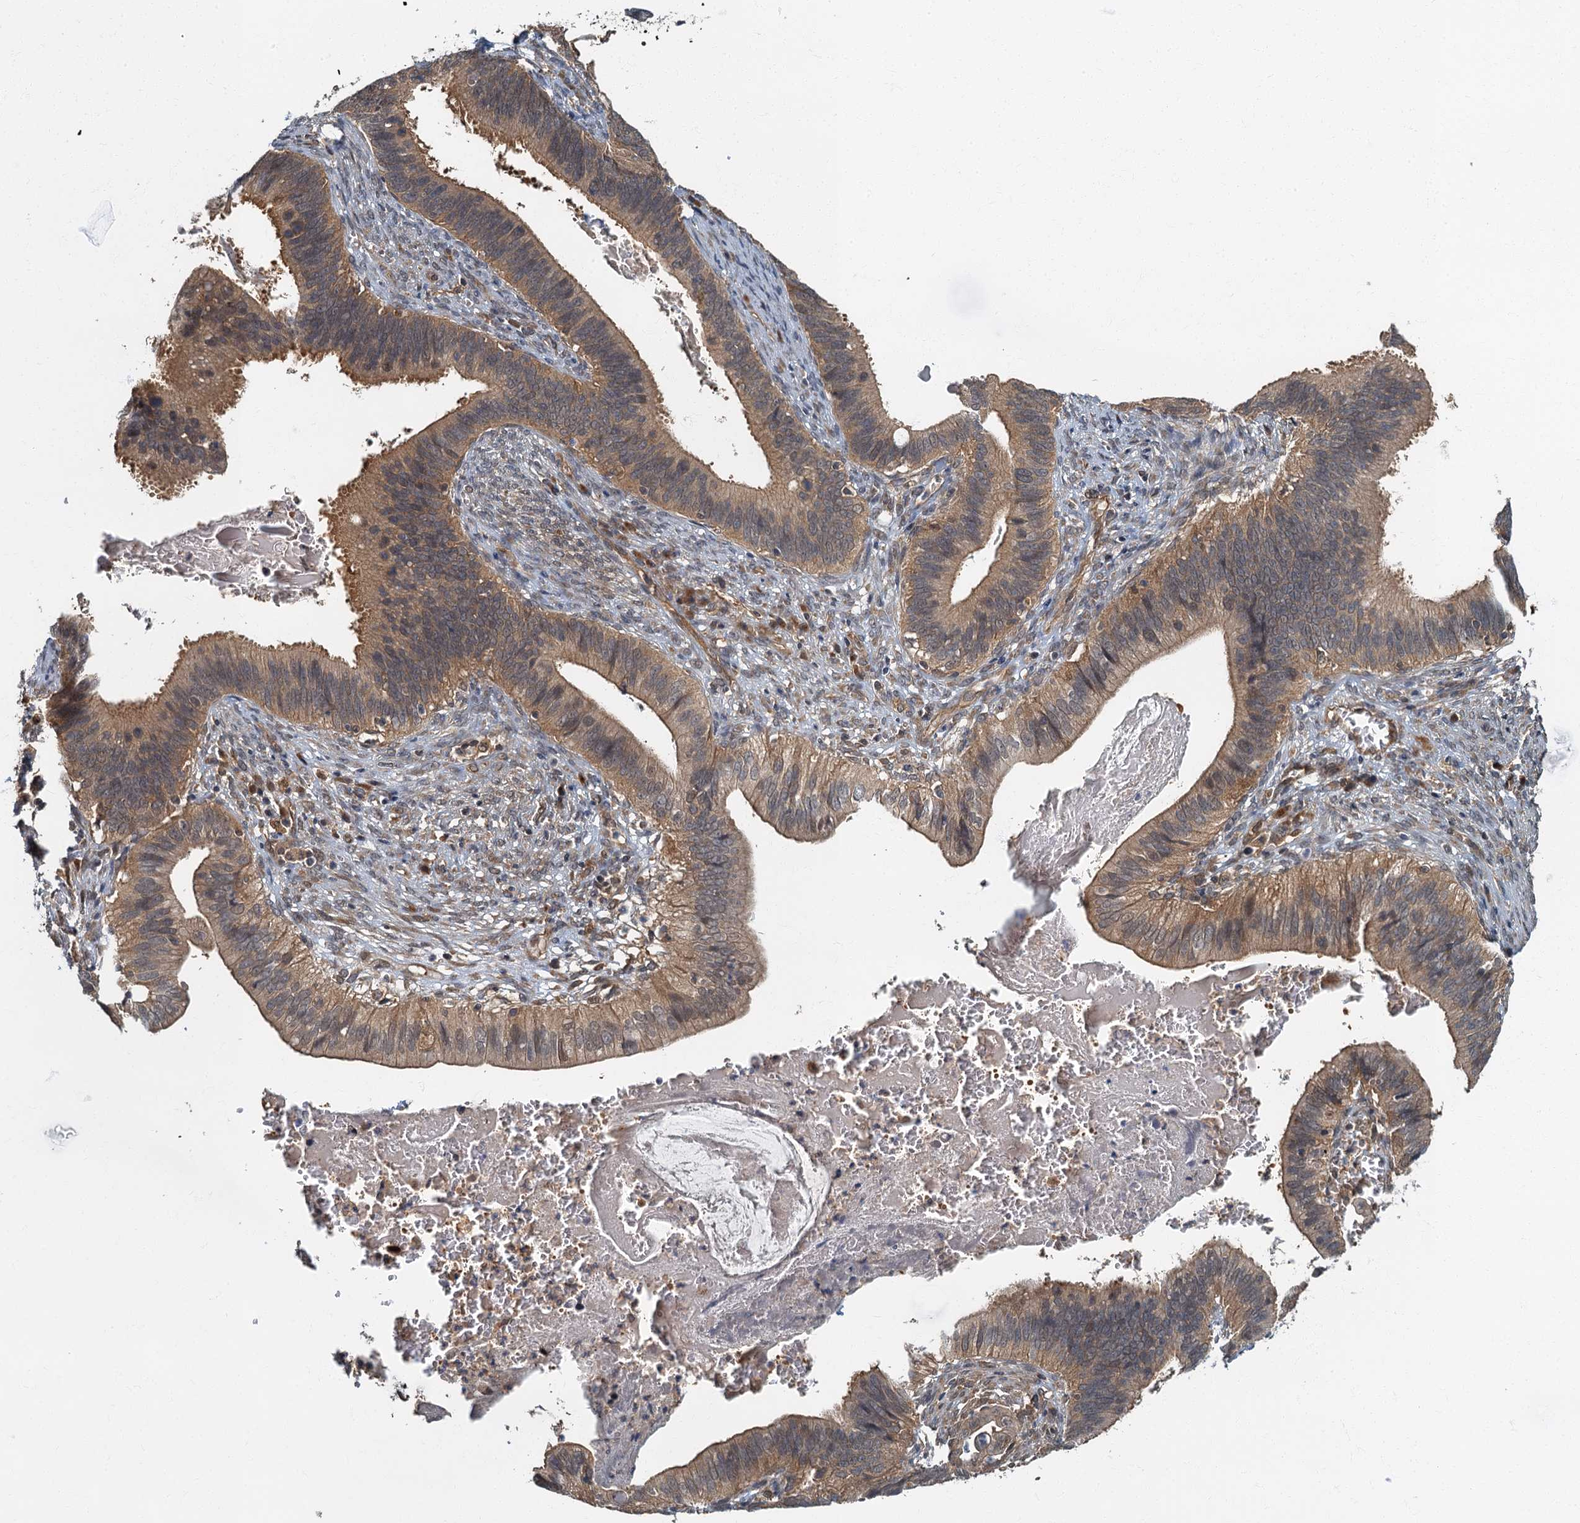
{"staining": {"intensity": "moderate", "quantity": ">75%", "location": "cytoplasmic/membranous"}, "tissue": "cervical cancer", "cell_type": "Tumor cells", "image_type": "cancer", "snomed": [{"axis": "morphology", "description": "Adenocarcinoma, NOS"}, {"axis": "topography", "description": "Cervix"}], "caption": "Protein staining demonstrates moderate cytoplasmic/membranous staining in about >75% of tumor cells in cervical cancer (adenocarcinoma). (DAB = brown stain, brightfield microscopy at high magnification).", "gene": "TBCK", "patient": {"sex": "female", "age": 42}}